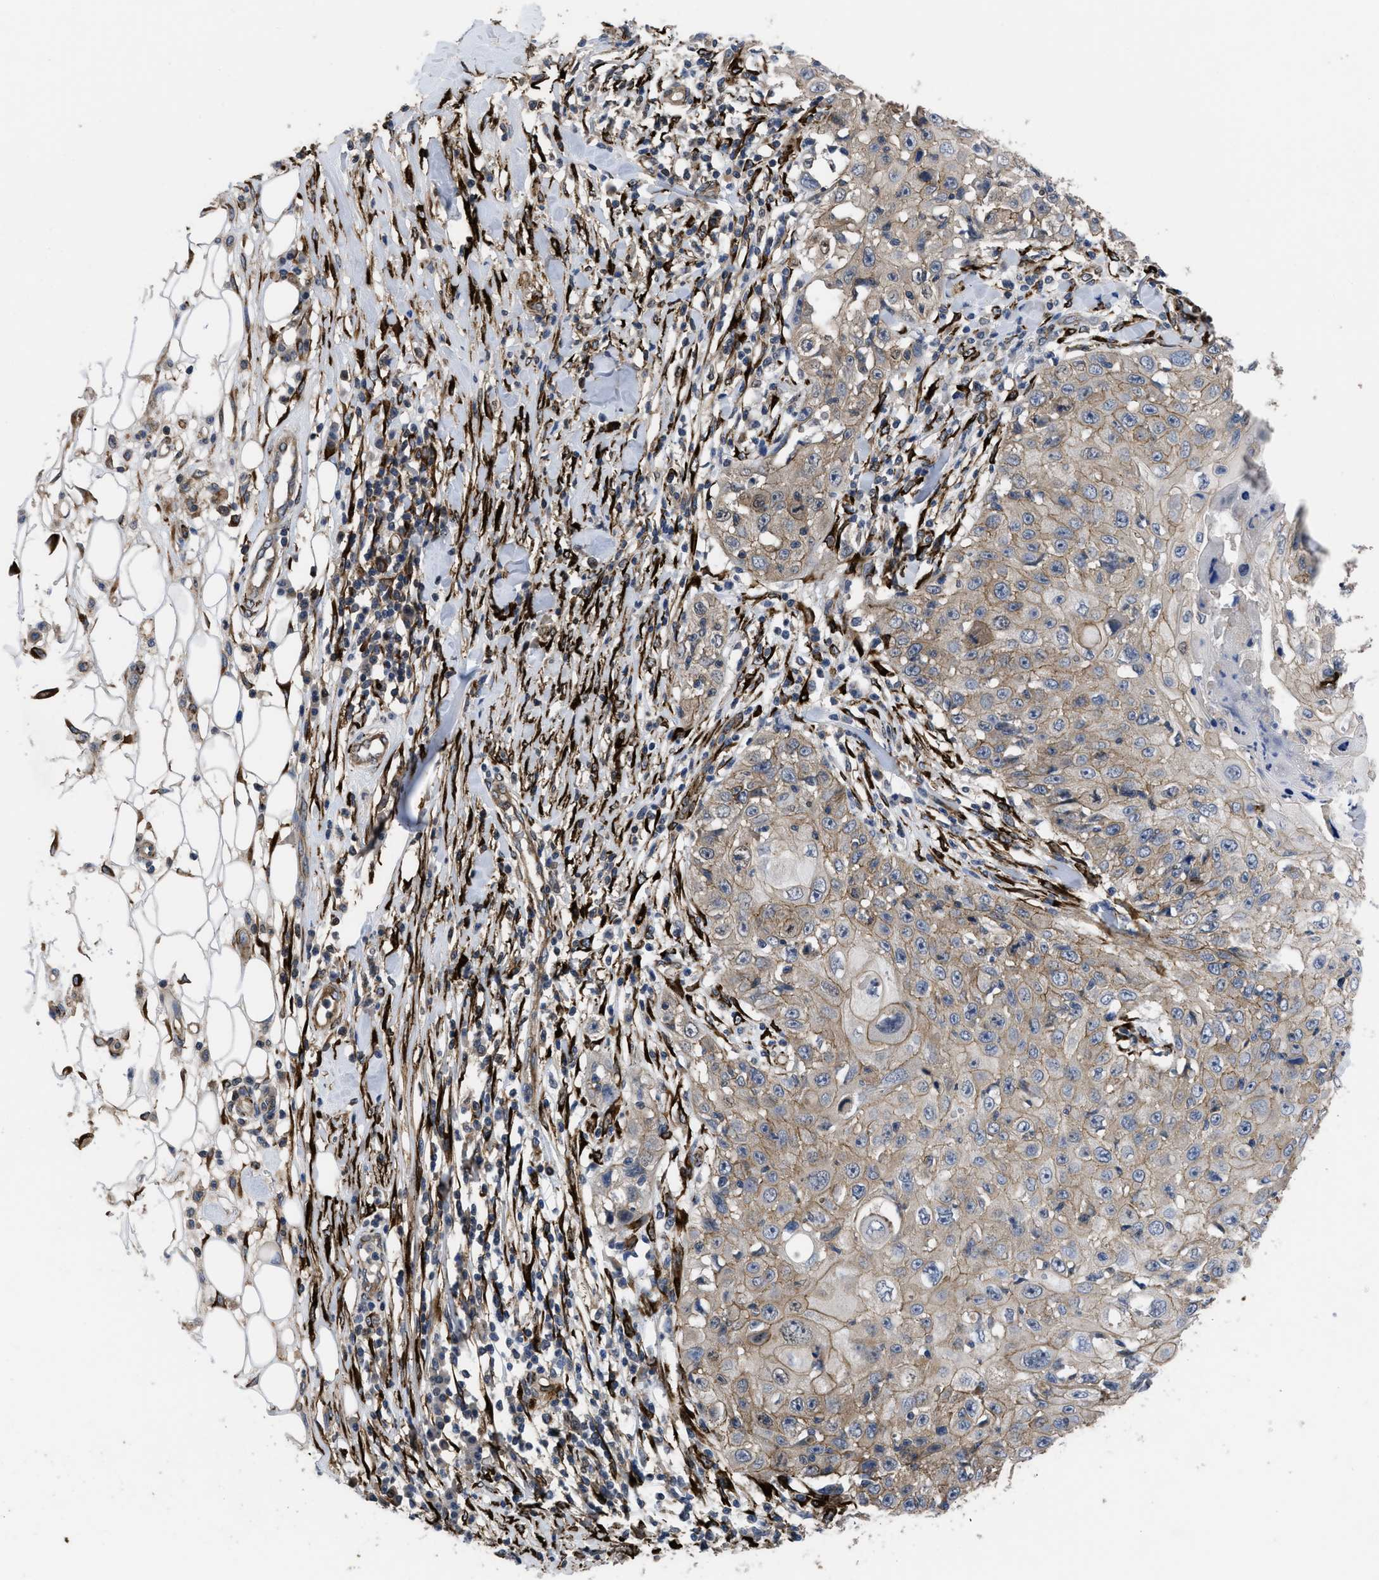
{"staining": {"intensity": "weak", "quantity": "<25%", "location": "cytoplasmic/membranous"}, "tissue": "skin cancer", "cell_type": "Tumor cells", "image_type": "cancer", "snomed": [{"axis": "morphology", "description": "Squamous cell carcinoma, NOS"}, {"axis": "topography", "description": "Skin"}], "caption": "Human skin cancer (squamous cell carcinoma) stained for a protein using immunohistochemistry (IHC) exhibits no positivity in tumor cells.", "gene": "SQLE", "patient": {"sex": "male", "age": 86}}